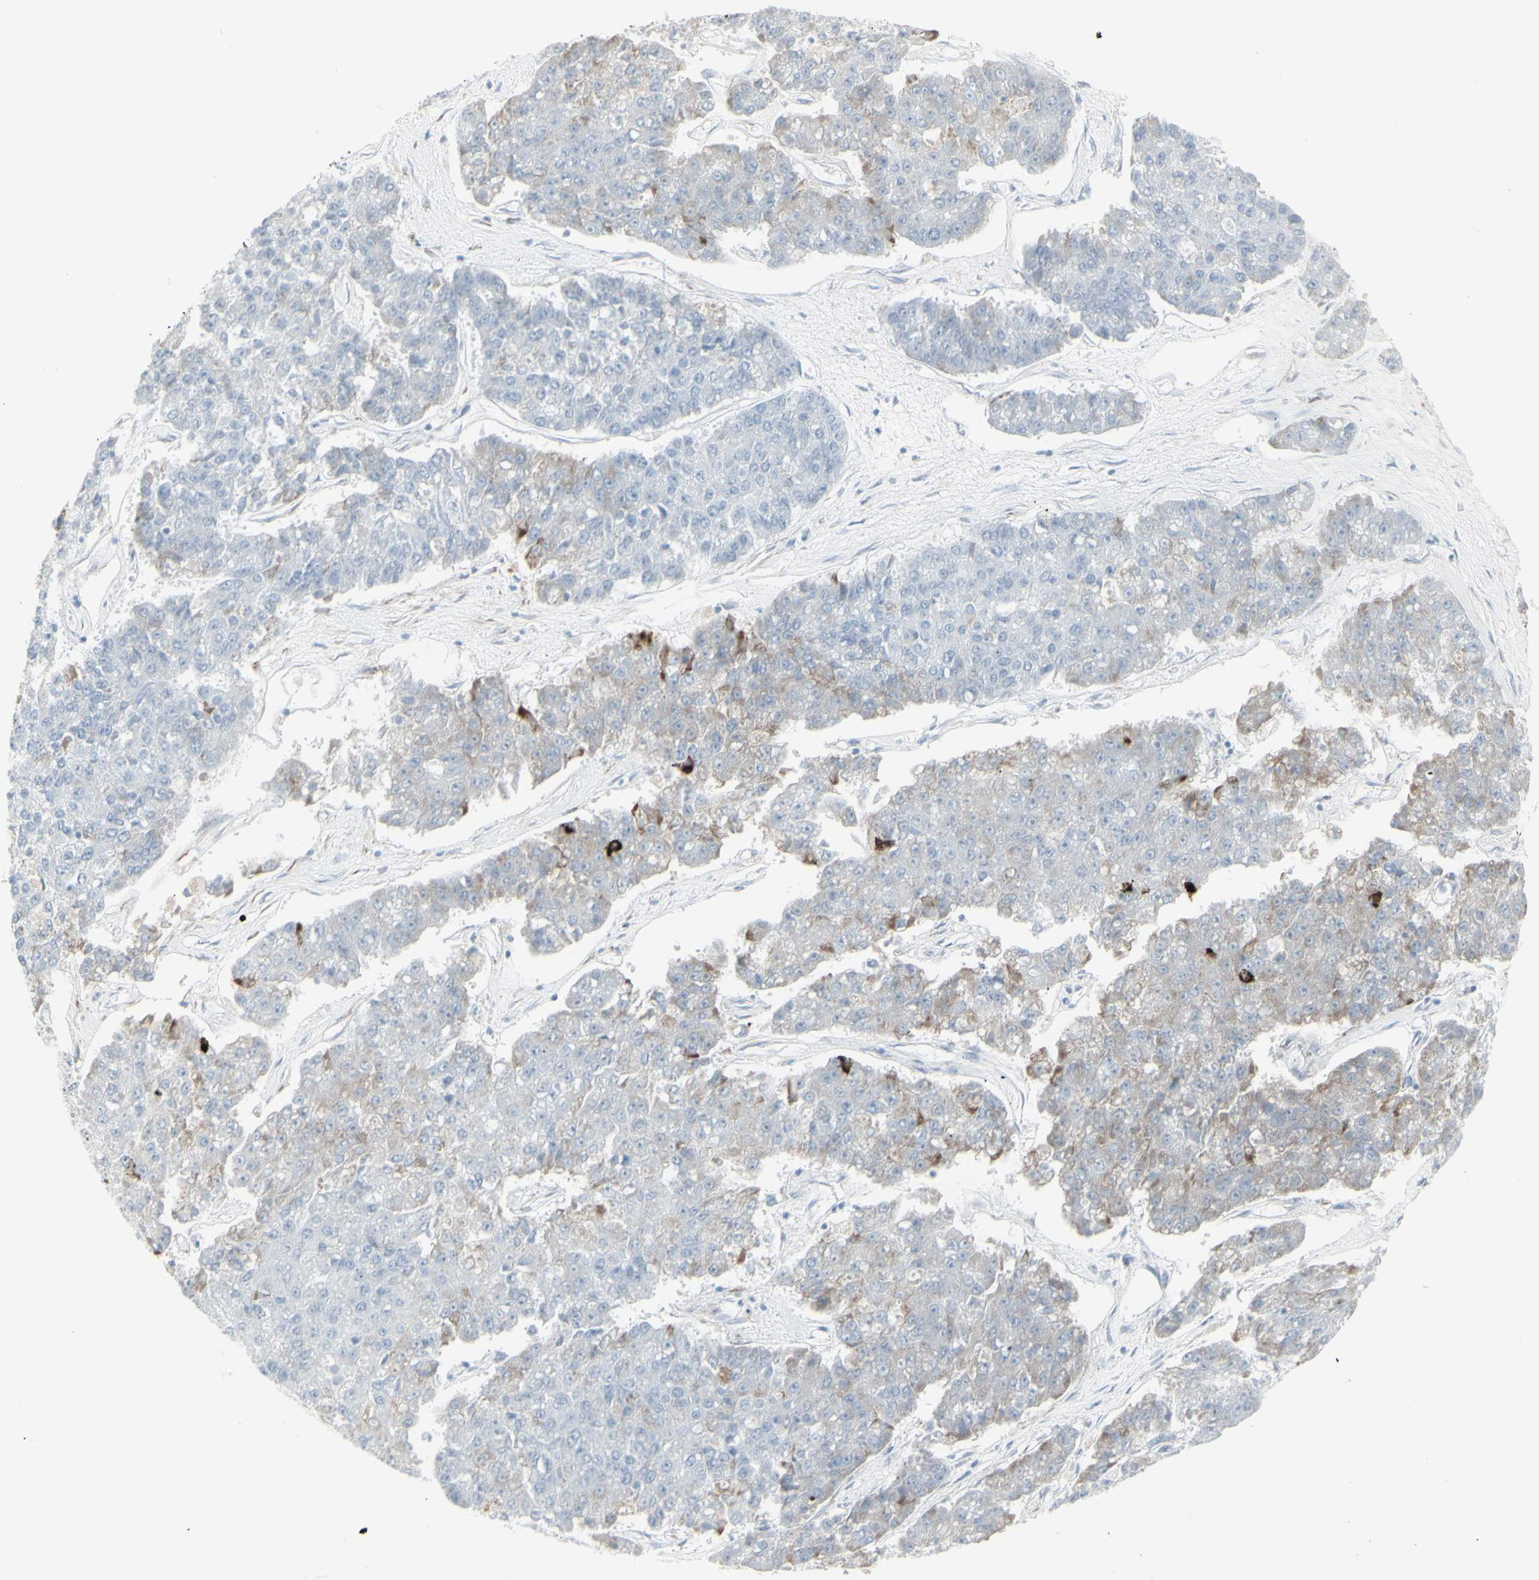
{"staining": {"intensity": "strong", "quantity": "<25%", "location": "cytoplasmic/membranous"}, "tissue": "pancreatic cancer", "cell_type": "Tumor cells", "image_type": "cancer", "snomed": [{"axis": "morphology", "description": "Adenocarcinoma, NOS"}, {"axis": "topography", "description": "Pancreas"}], "caption": "A histopathology image of pancreatic adenocarcinoma stained for a protein demonstrates strong cytoplasmic/membranous brown staining in tumor cells.", "gene": "YBX2", "patient": {"sex": "male", "age": 50}}